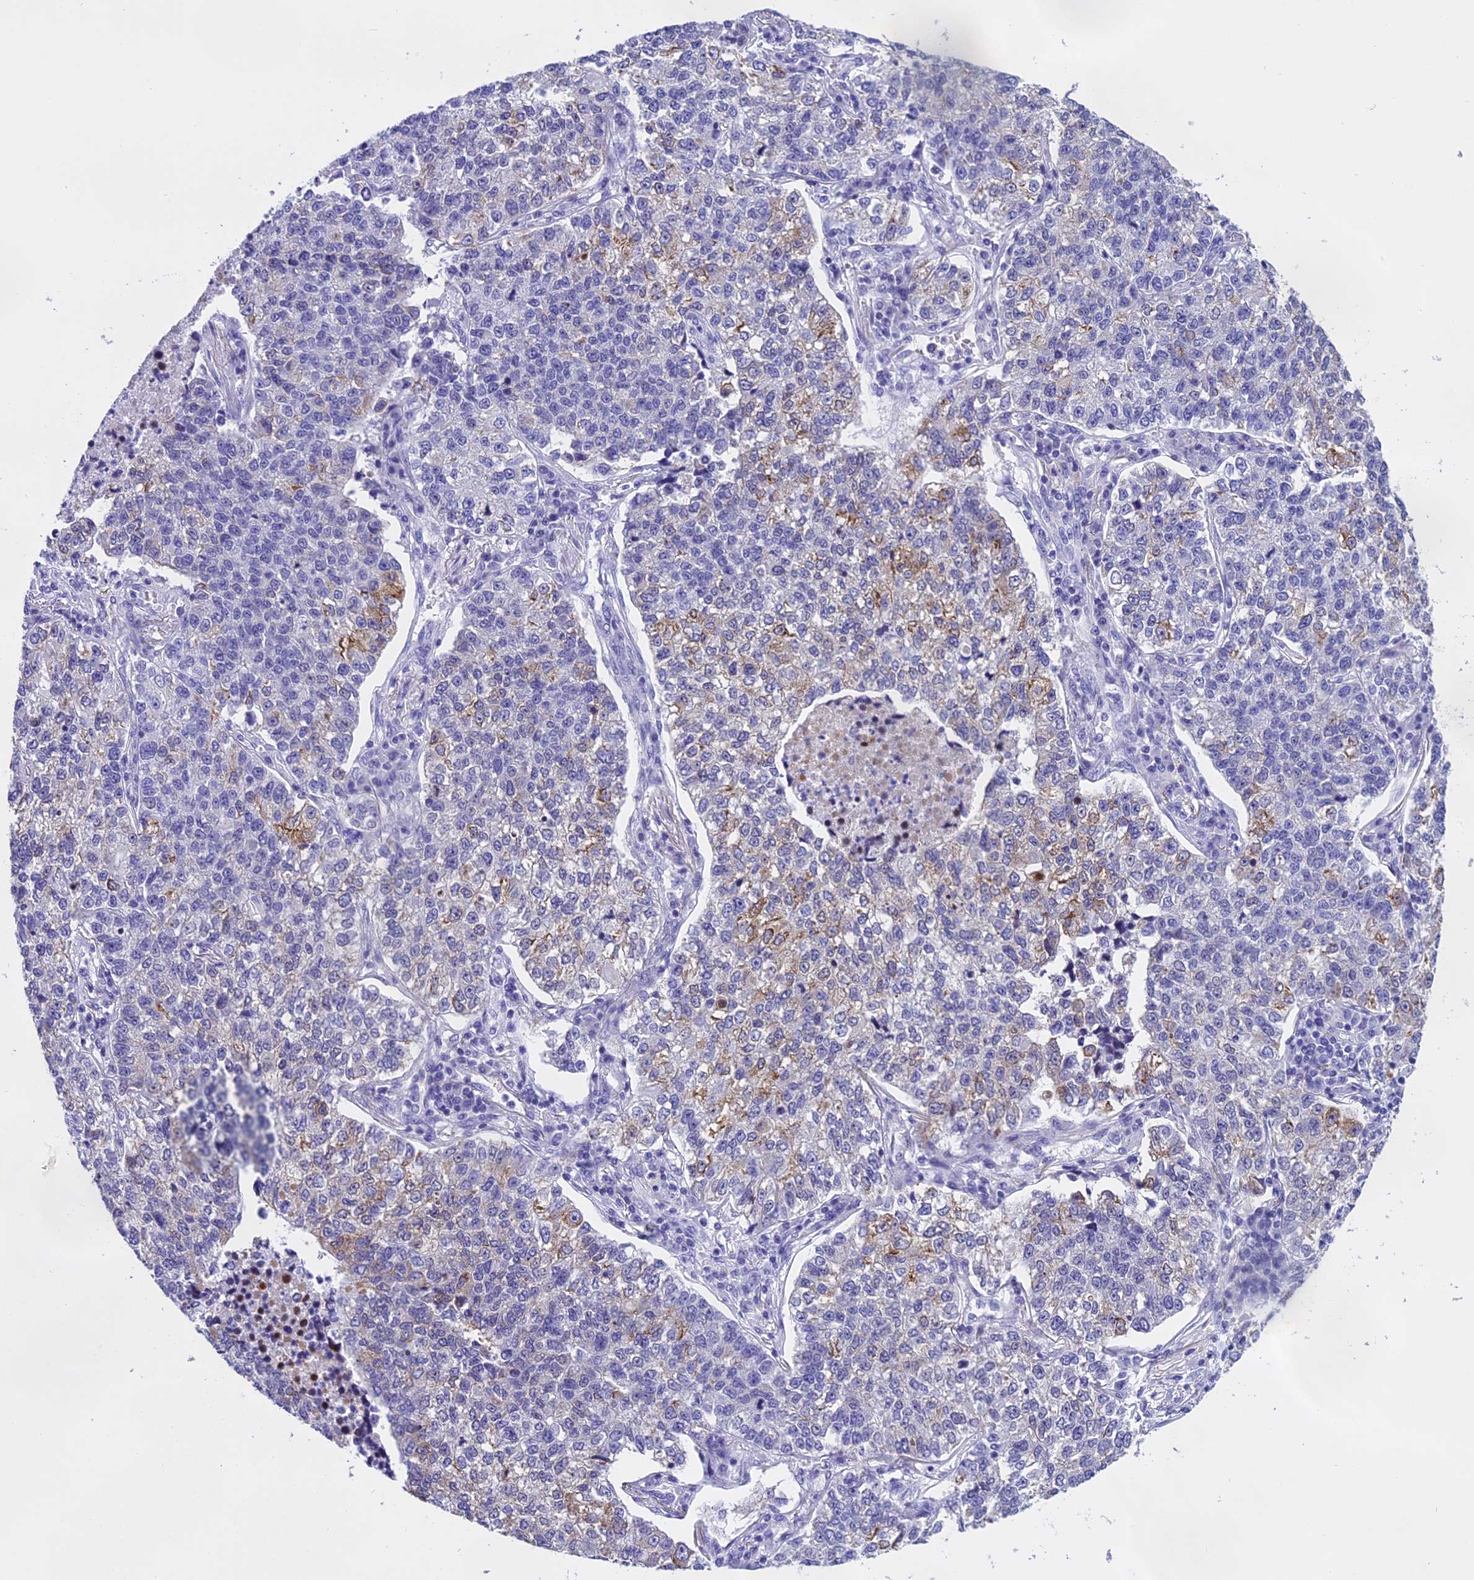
{"staining": {"intensity": "moderate", "quantity": "<25%", "location": "cytoplasmic/membranous"}, "tissue": "lung cancer", "cell_type": "Tumor cells", "image_type": "cancer", "snomed": [{"axis": "morphology", "description": "Adenocarcinoma, NOS"}, {"axis": "topography", "description": "Lung"}], "caption": "The photomicrograph exhibits immunohistochemical staining of adenocarcinoma (lung). There is moderate cytoplasmic/membranous staining is present in about <25% of tumor cells.", "gene": "KCTD14", "patient": {"sex": "male", "age": 49}}